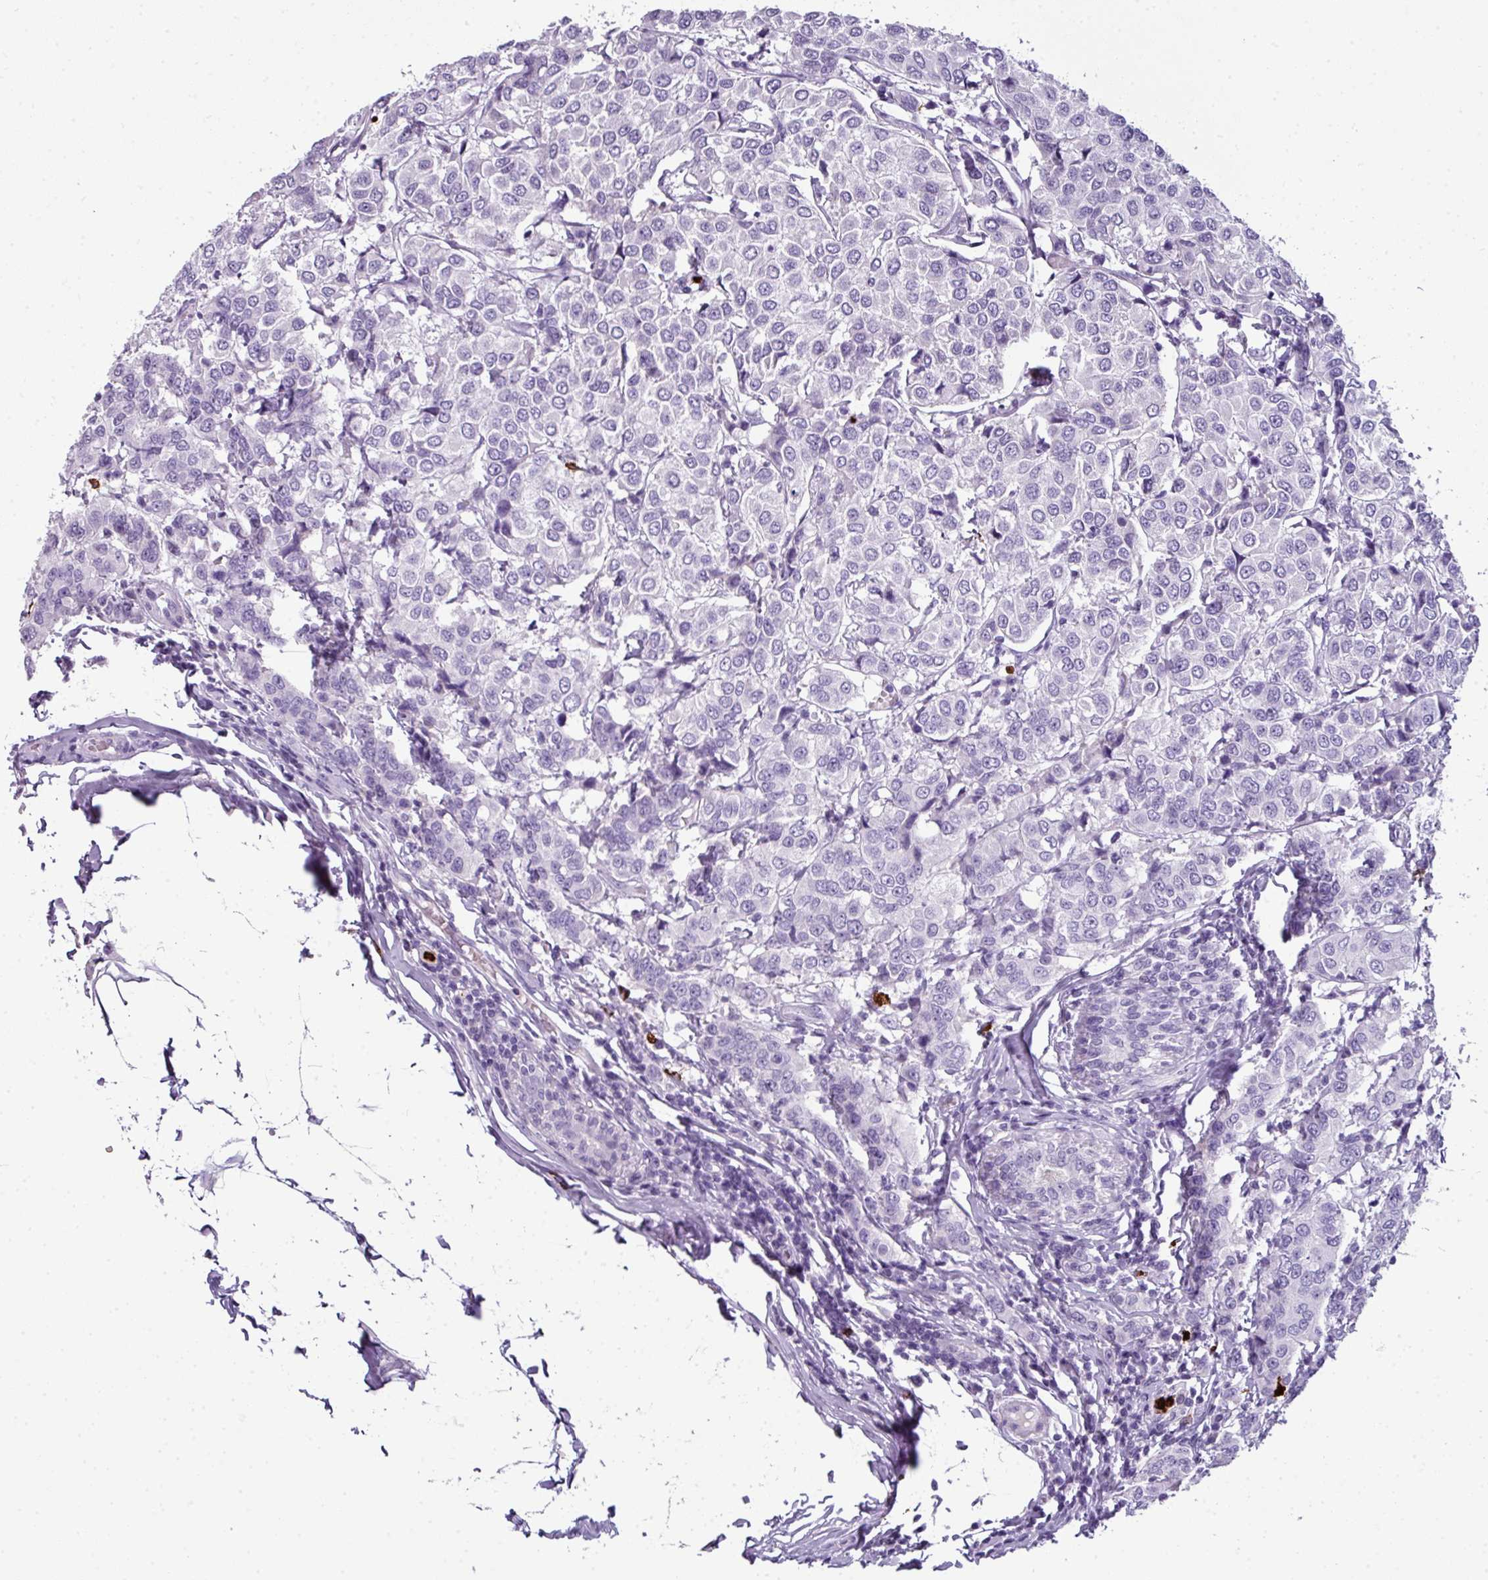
{"staining": {"intensity": "negative", "quantity": "none", "location": "none"}, "tissue": "breast cancer", "cell_type": "Tumor cells", "image_type": "cancer", "snomed": [{"axis": "morphology", "description": "Duct carcinoma"}, {"axis": "topography", "description": "Breast"}], "caption": "High power microscopy histopathology image of an immunohistochemistry (IHC) image of breast intraductal carcinoma, revealing no significant positivity in tumor cells.", "gene": "CTSG", "patient": {"sex": "female", "age": 55}}